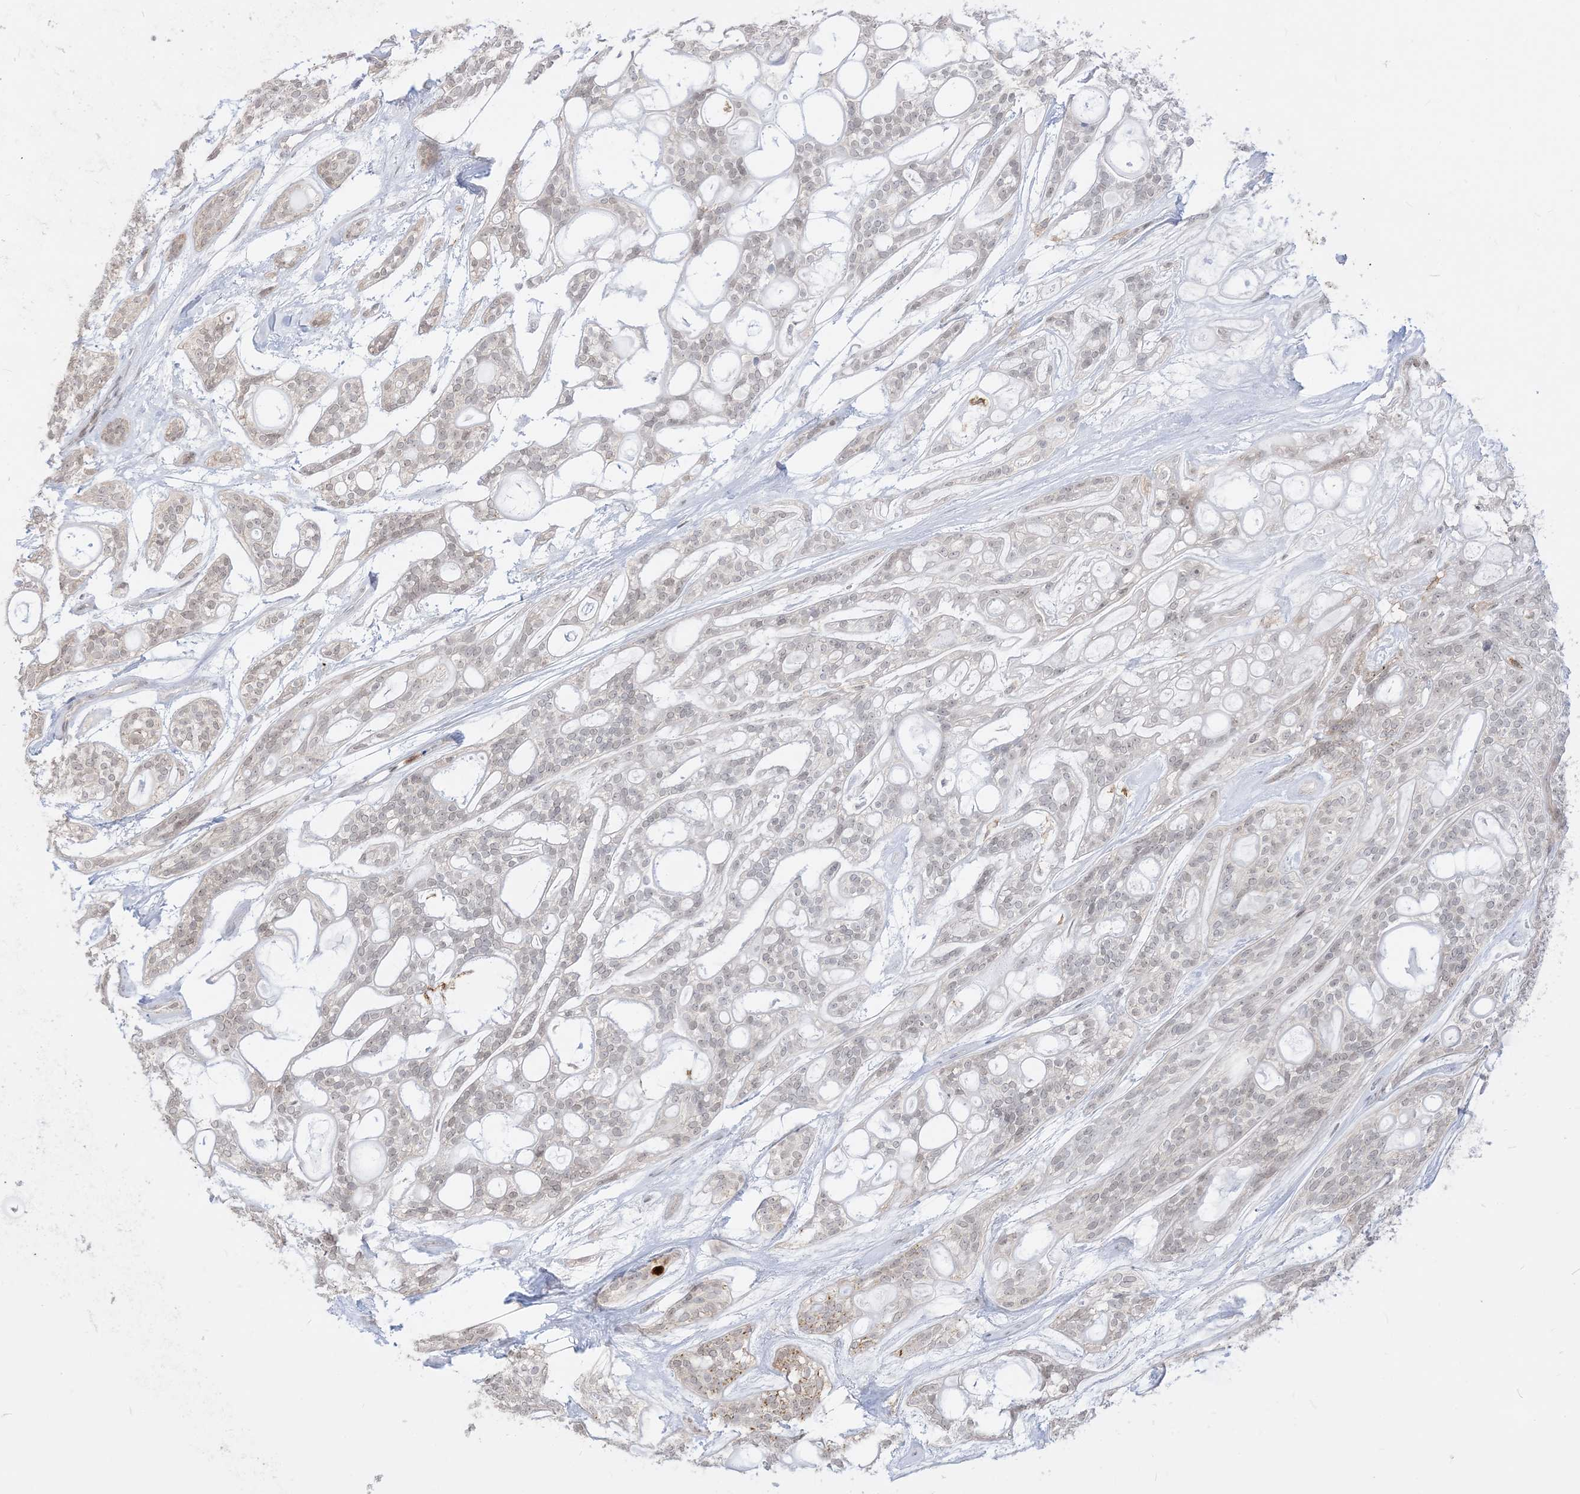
{"staining": {"intensity": "weak", "quantity": "<25%", "location": "cytoplasmic/membranous"}, "tissue": "head and neck cancer", "cell_type": "Tumor cells", "image_type": "cancer", "snomed": [{"axis": "morphology", "description": "Adenocarcinoma, NOS"}, {"axis": "topography", "description": "Head-Neck"}], "caption": "Photomicrograph shows no protein expression in tumor cells of head and neck cancer (adenocarcinoma) tissue.", "gene": "KANSL3", "patient": {"sex": "male", "age": 66}}